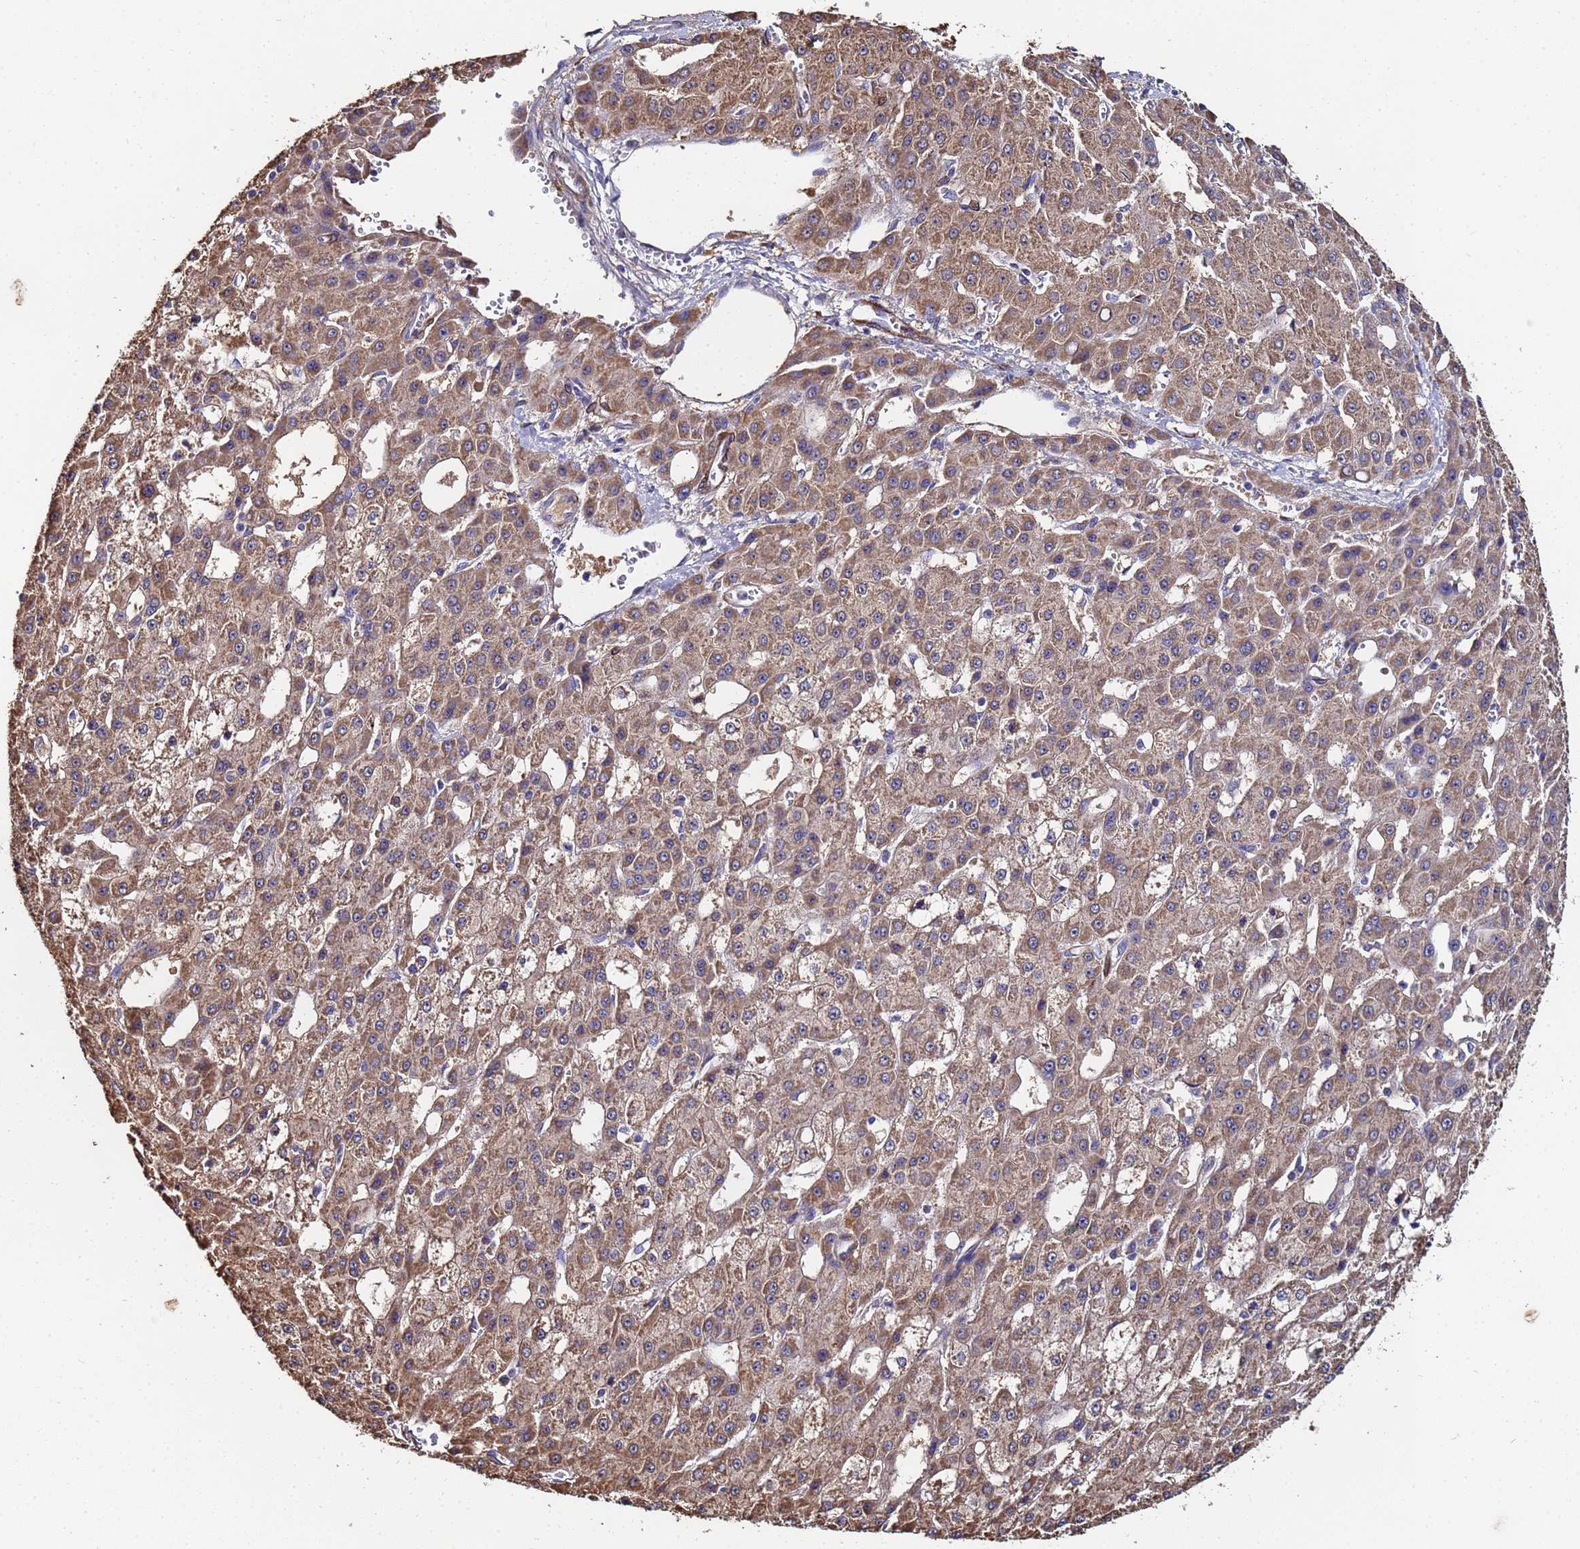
{"staining": {"intensity": "moderate", "quantity": ">75%", "location": "cytoplasmic/membranous"}, "tissue": "liver cancer", "cell_type": "Tumor cells", "image_type": "cancer", "snomed": [{"axis": "morphology", "description": "Carcinoma, Hepatocellular, NOS"}, {"axis": "topography", "description": "Liver"}], "caption": "A micrograph of human liver cancer (hepatocellular carcinoma) stained for a protein demonstrates moderate cytoplasmic/membranous brown staining in tumor cells.", "gene": "C5orf34", "patient": {"sex": "male", "age": 47}}